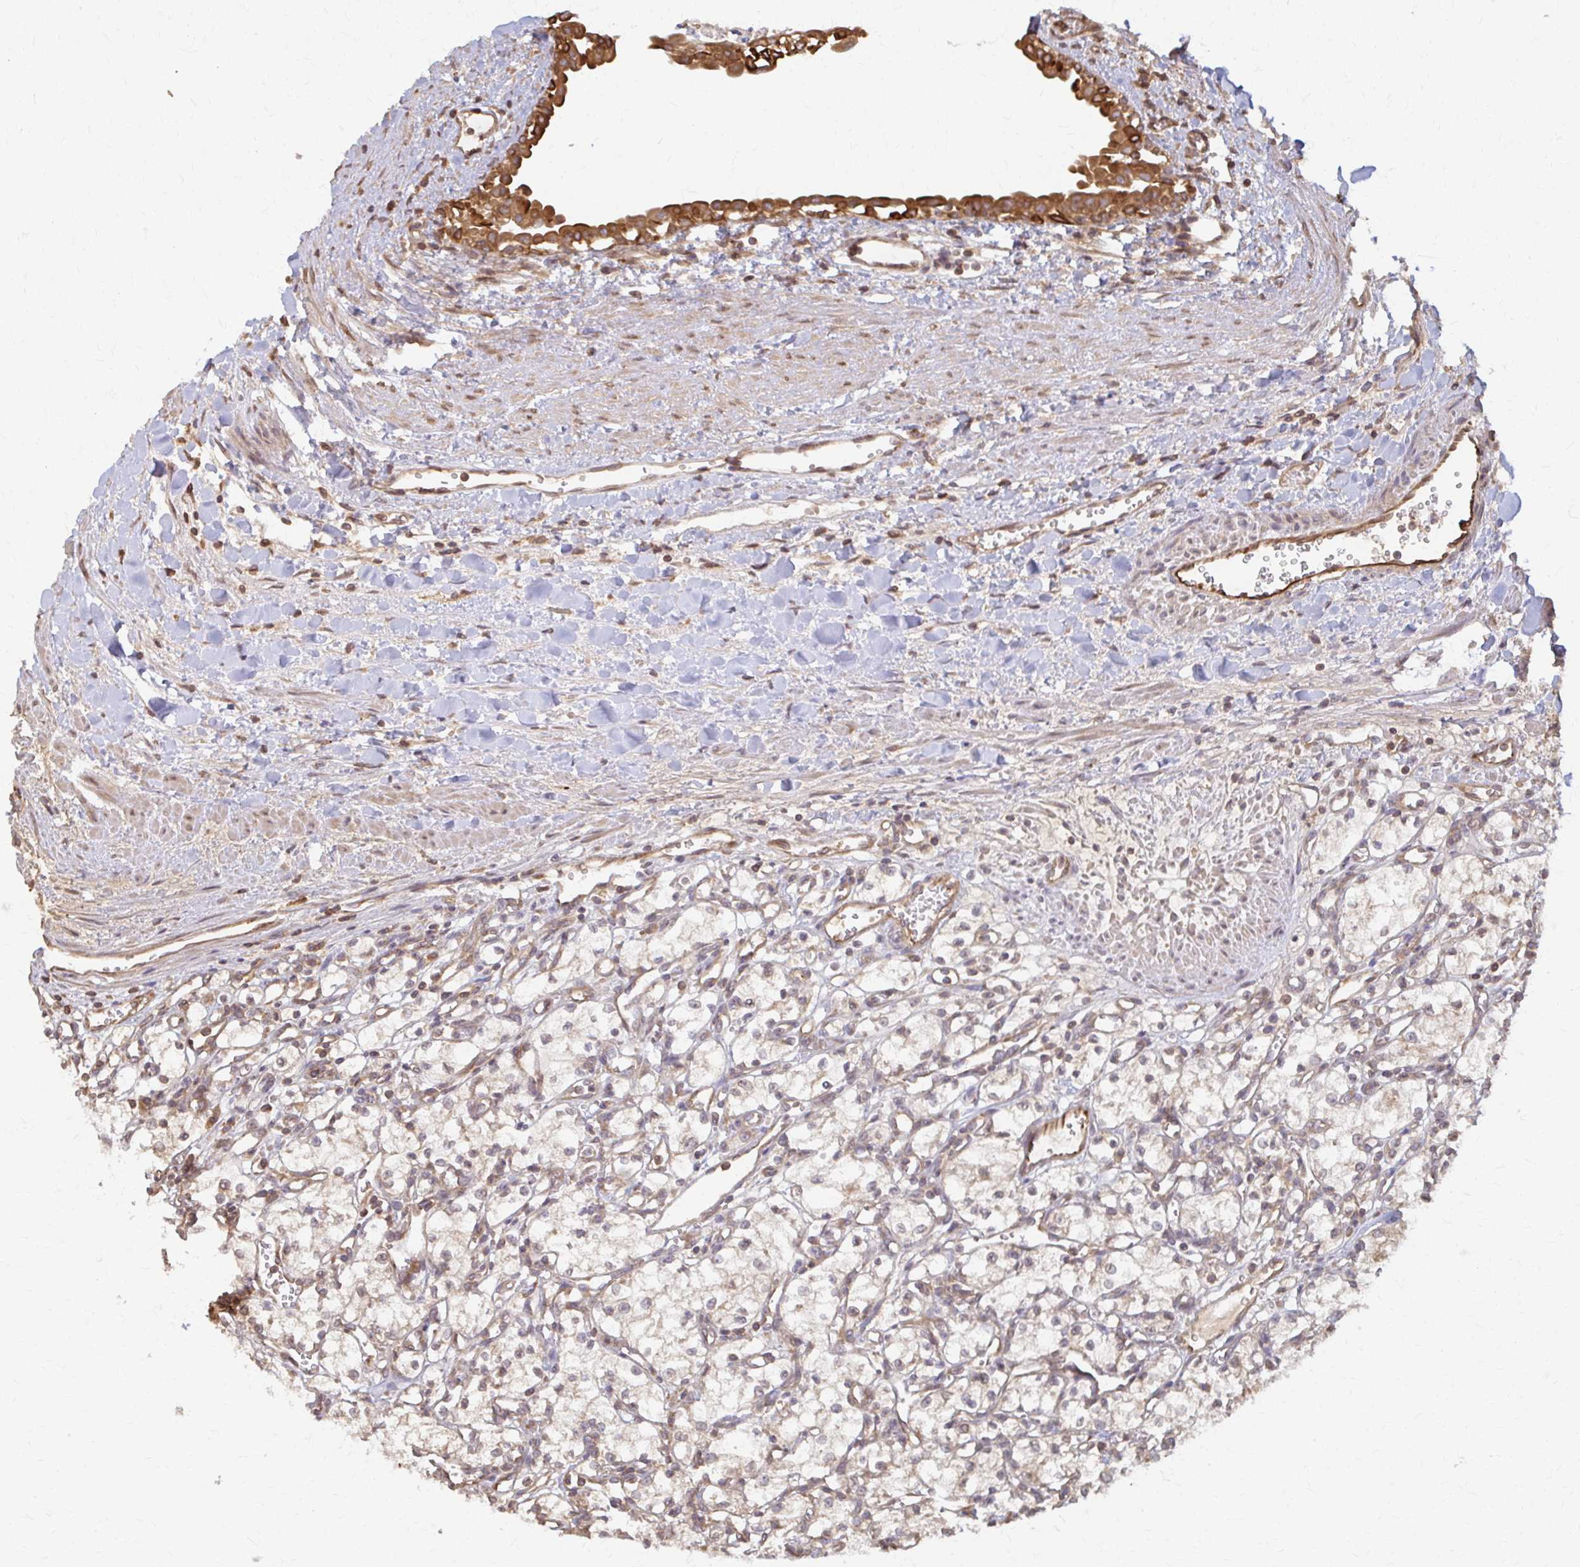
{"staining": {"intensity": "weak", "quantity": "25%-75%", "location": "cytoplasmic/membranous"}, "tissue": "renal cancer", "cell_type": "Tumor cells", "image_type": "cancer", "snomed": [{"axis": "morphology", "description": "Adenocarcinoma, NOS"}, {"axis": "topography", "description": "Kidney"}], "caption": "An immunohistochemistry (IHC) histopathology image of neoplastic tissue is shown. Protein staining in brown labels weak cytoplasmic/membranous positivity in renal adenocarcinoma within tumor cells.", "gene": "ARHGAP35", "patient": {"sex": "male", "age": 59}}